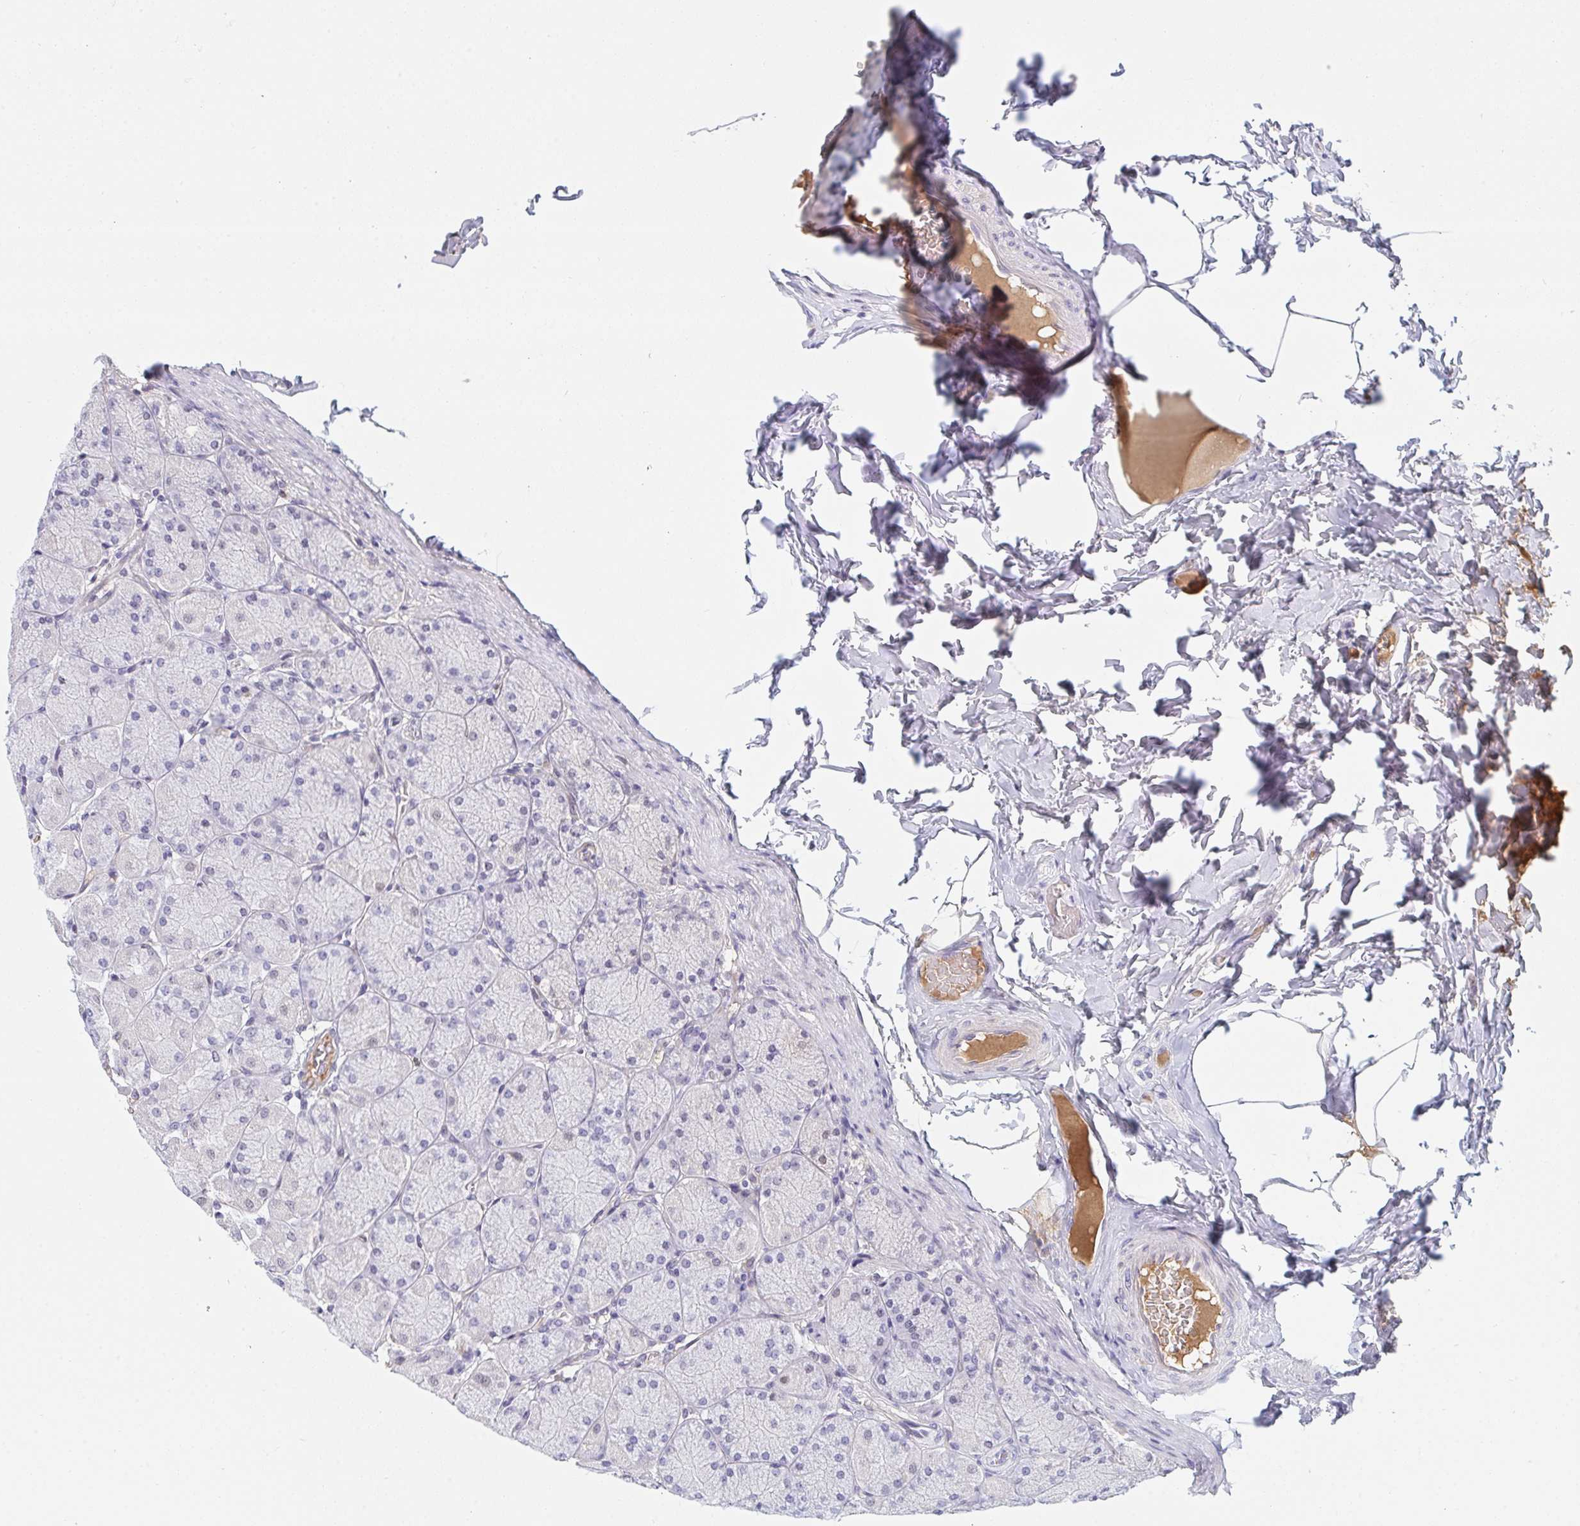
{"staining": {"intensity": "negative", "quantity": "none", "location": "none"}, "tissue": "stomach", "cell_type": "Glandular cells", "image_type": "normal", "snomed": [{"axis": "morphology", "description": "Normal tissue, NOS"}, {"axis": "topography", "description": "Stomach, upper"}], "caption": "DAB (3,3'-diaminobenzidine) immunohistochemical staining of unremarkable stomach reveals no significant staining in glandular cells. (Brightfield microscopy of DAB IHC at high magnification).", "gene": "DSCAML1", "patient": {"sex": "female", "age": 56}}